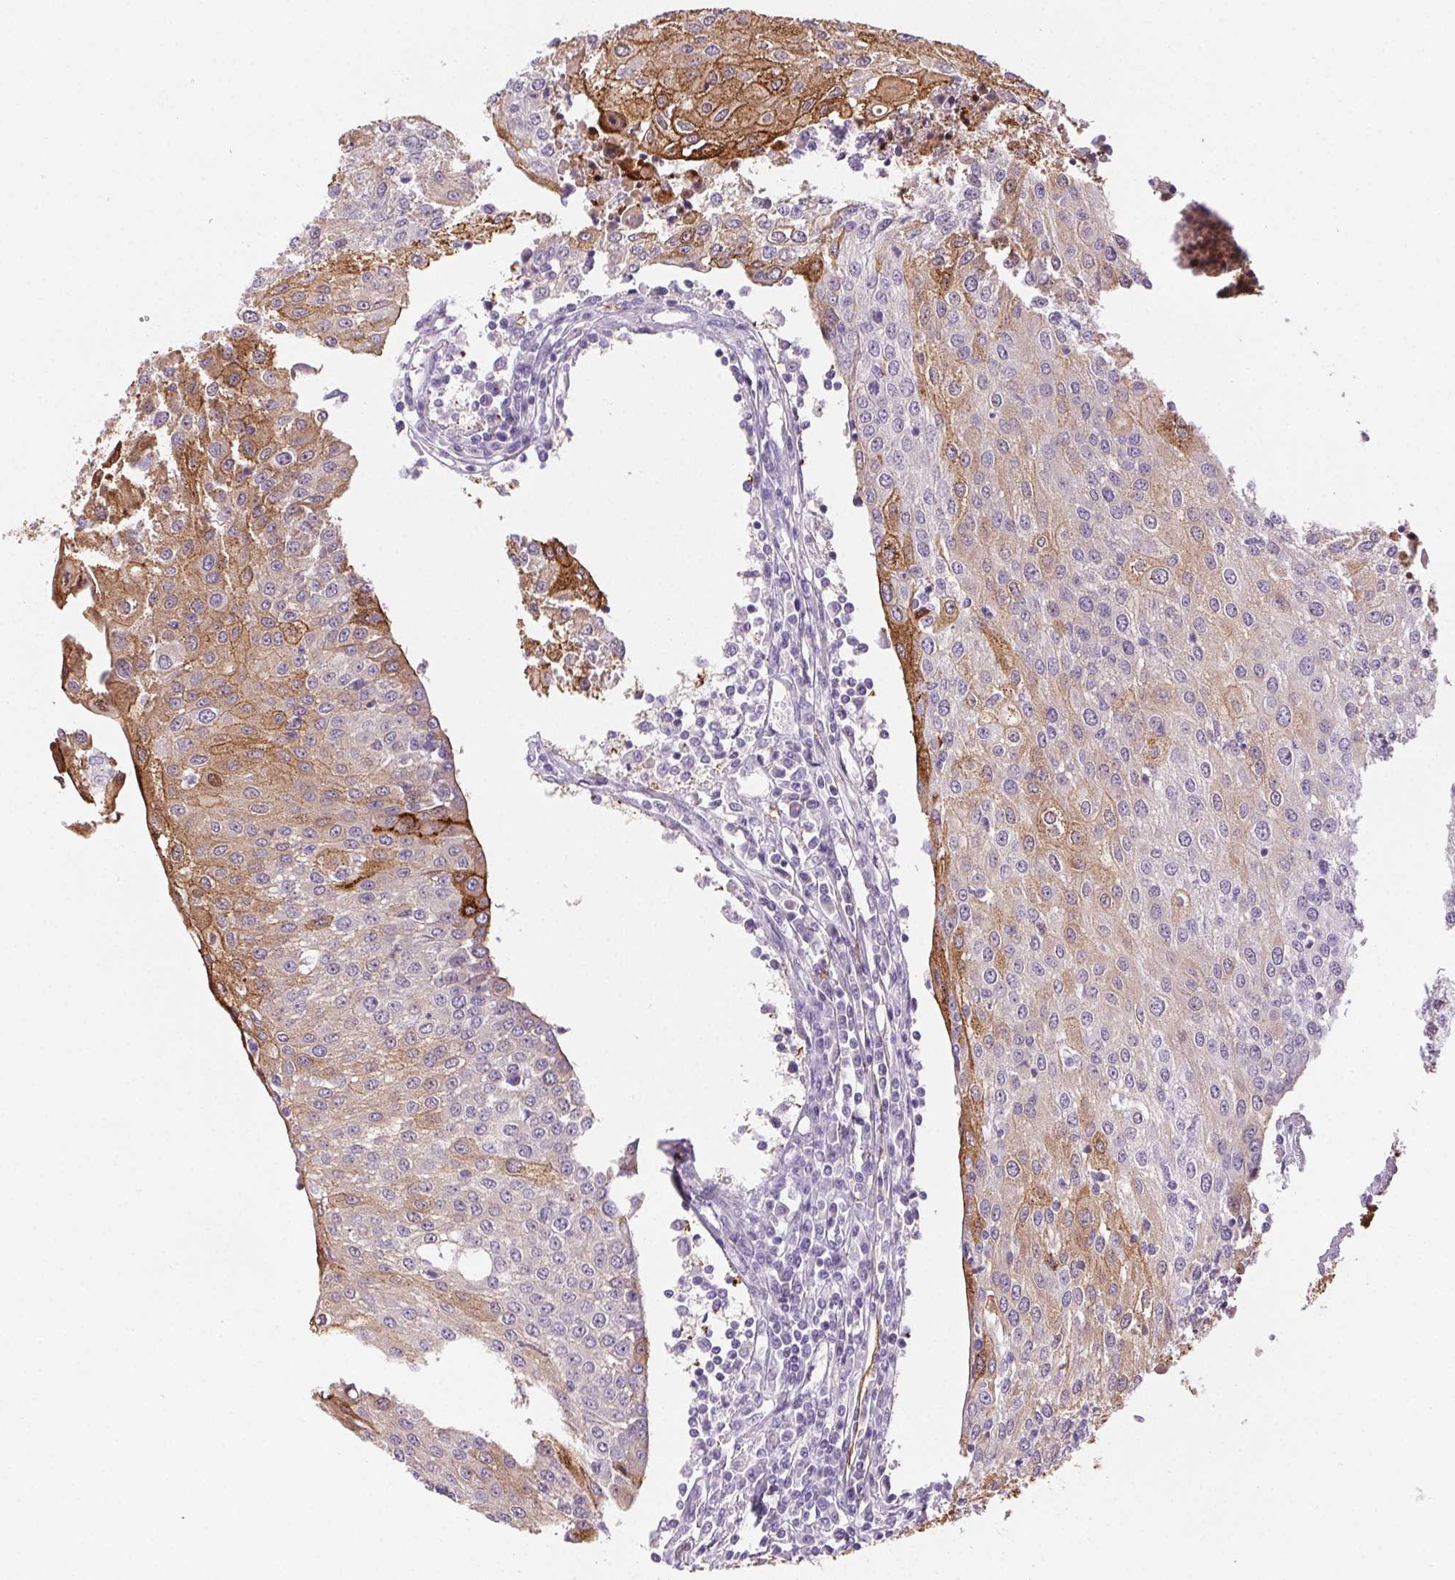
{"staining": {"intensity": "moderate", "quantity": "<25%", "location": "cytoplasmic/membranous"}, "tissue": "urothelial cancer", "cell_type": "Tumor cells", "image_type": "cancer", "snomed": [{"axis": "morphology", "description": "Urothelial carcinoma, High grade"}, {"axis": "topography", "description": "Urinary bladder"}], "caption": "Immunohistochemistry image of urothelial cancer stained for a protein (brown), which shows low levels of moderate cytoplasmic/membranous expression in approximately <25% of tumor cells.", "gene": "GPX8", "patient": {"sex": "female", "age": 85}}